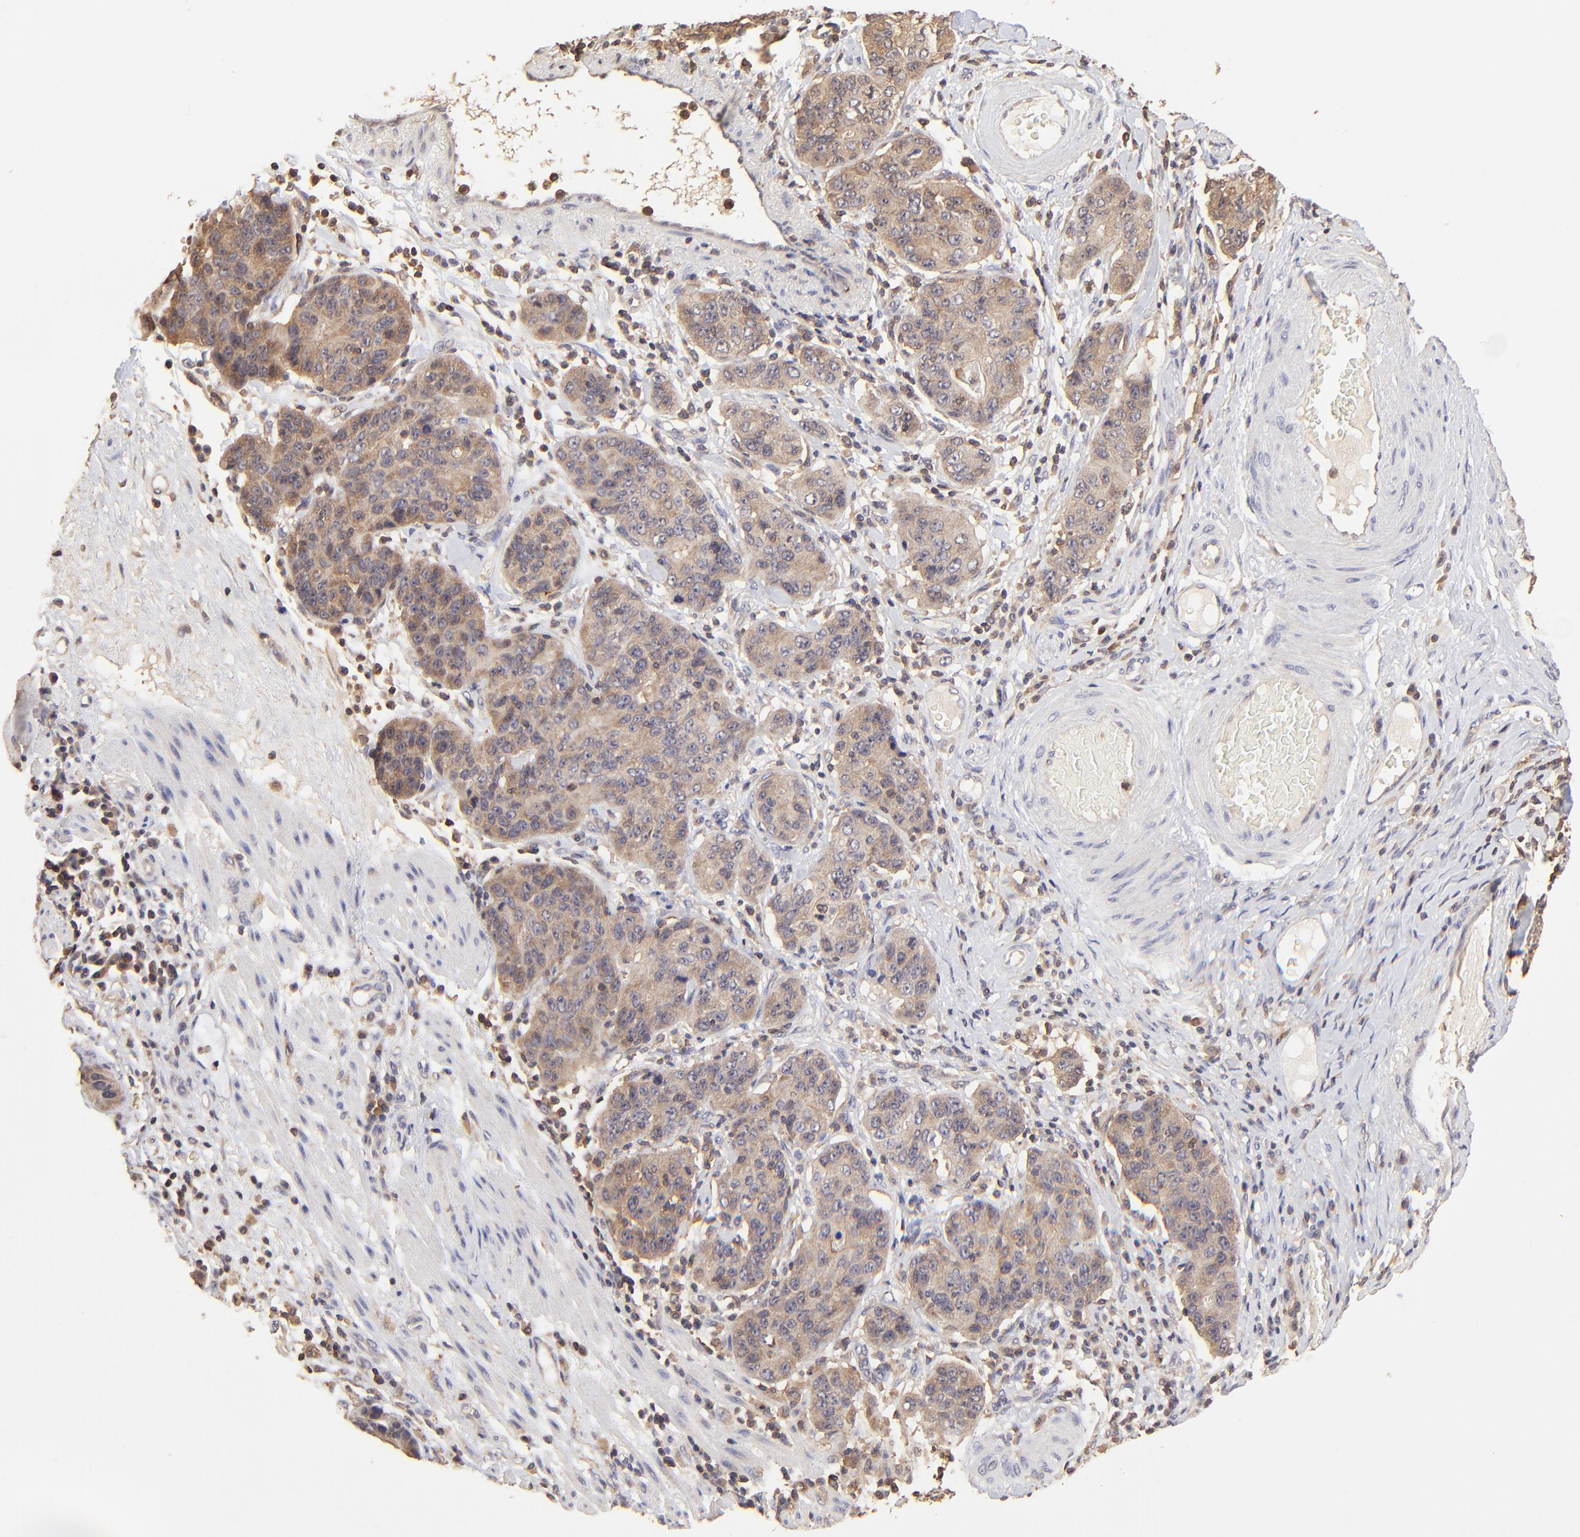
{"staining": {"intensity": "strong", "quantity": ">75%", "location": "cytoplasmic/membranous"}, "tissue": "stomach cancer", "cell_type": "Tumor cells", "image_type": "cancer", "snomed": [{"axis": "morphology", "description": "Adenocarcinoma, NOS"}, {"axis": "topography", "description": "Esophagus"}, {"axis": "topography", "description": "Stomach"}], "caption": "Immunohistochemical staining of stomach cancer shows high levels of strong cytoplasmic/membranous staining in about >75% of tumor cells.", "gene": "STON2", "patient": {"sex": "male", "age": 74}}